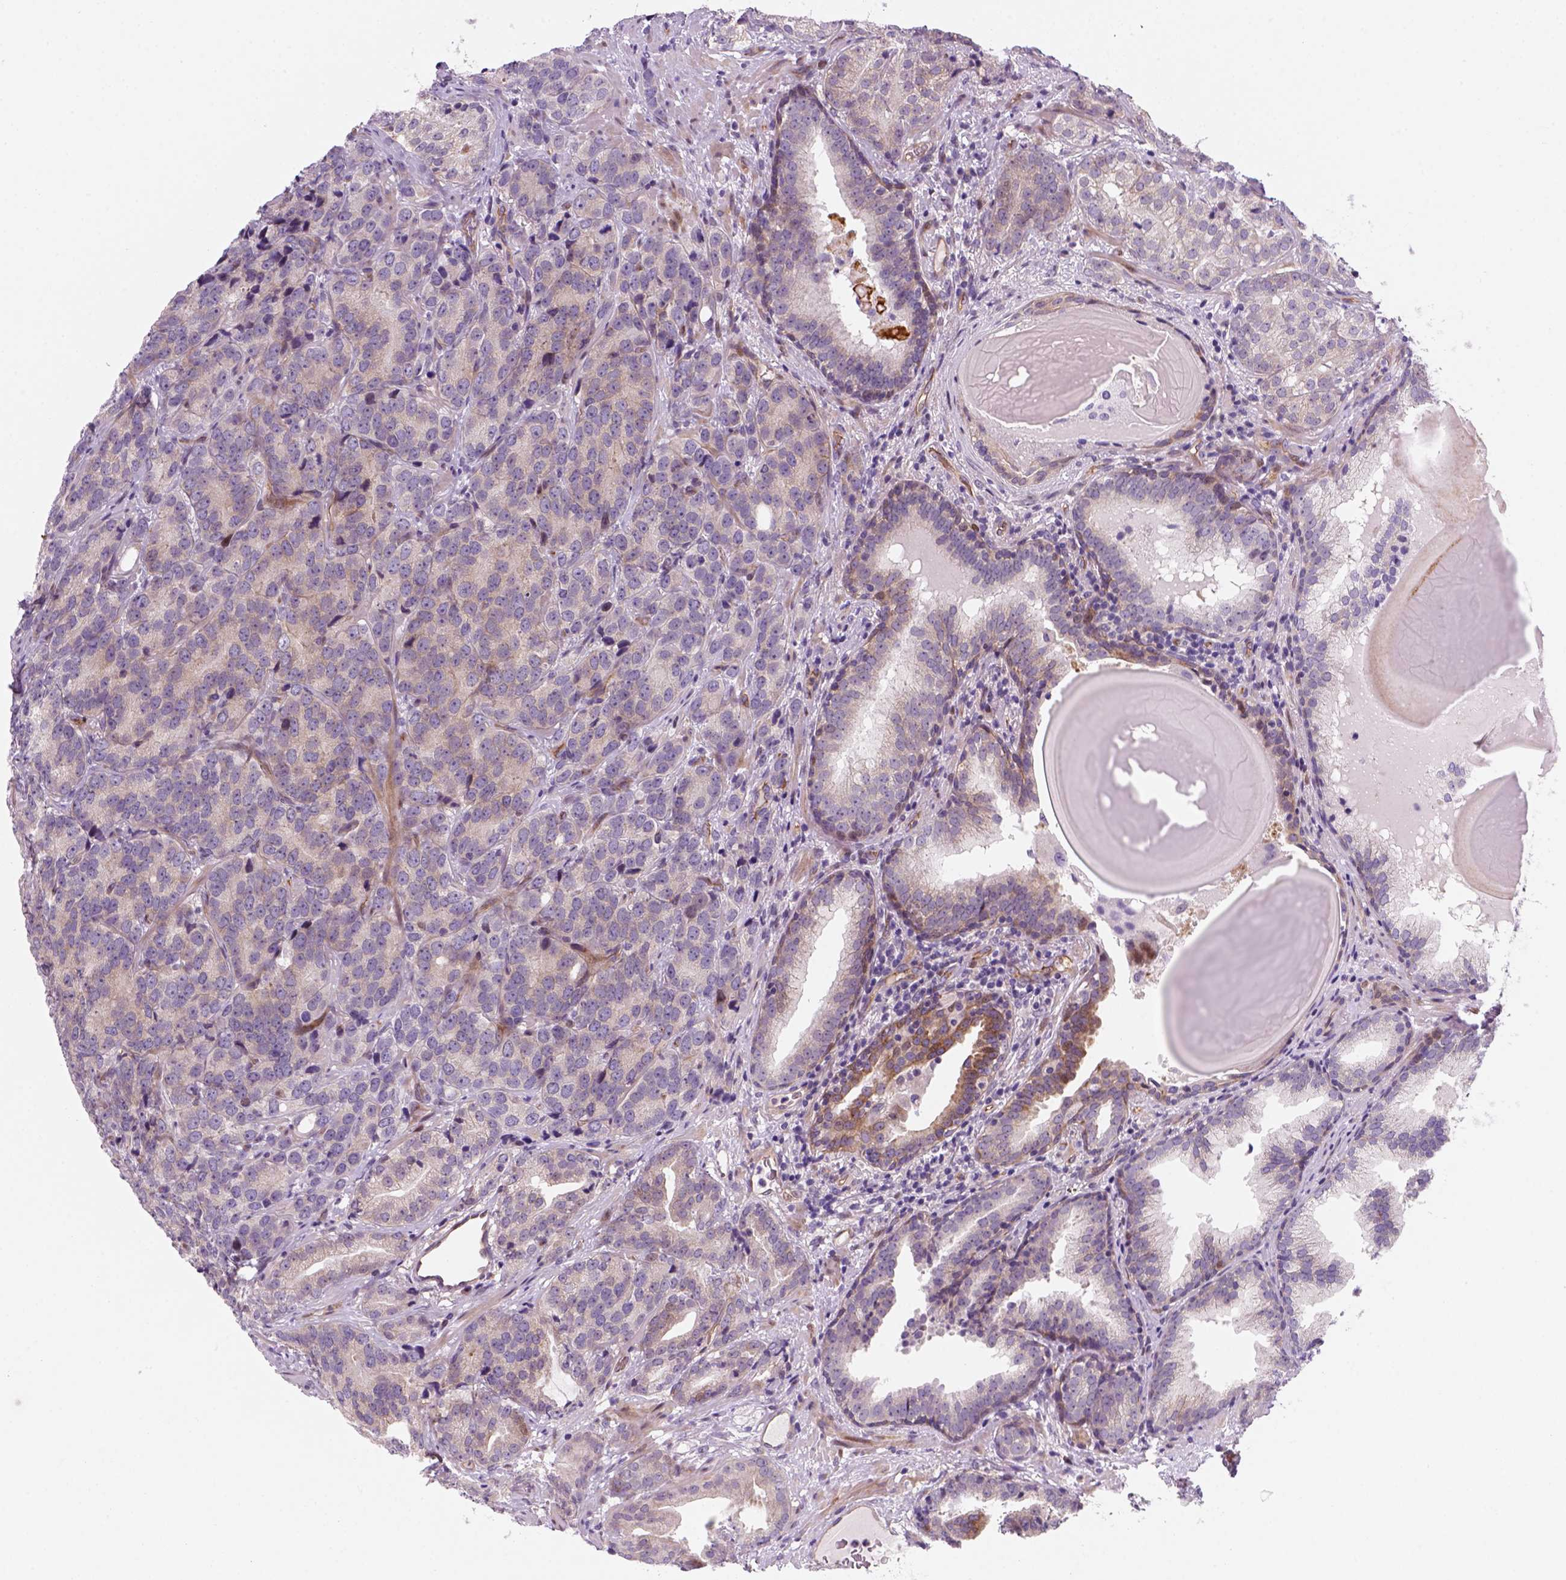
{"staining": {"intensity": "negative", "quantity": "none", "location": "none"}, "tissue": "prostate cancer", "cell_type": "Tumor cells", "image_type": "cancer", "snomed": [{"axis": "morphology", "description": "Adenocarcinoma, NOS"}, {"axis": "topography", "description": "Prostate"}], "caption": "Histopathology image shows no protein staining in tumor cells of prostate cancer (adenocarcinoma) tissue. Brightfield microscopy of immunohistochemistry stained with DAB (3,3'-diaminobenzidine) (brown) and hematoxylin (blue), captured at high magnification.", "gene": "VSTM5", "patient": {"sex": "male", "age": 71}}